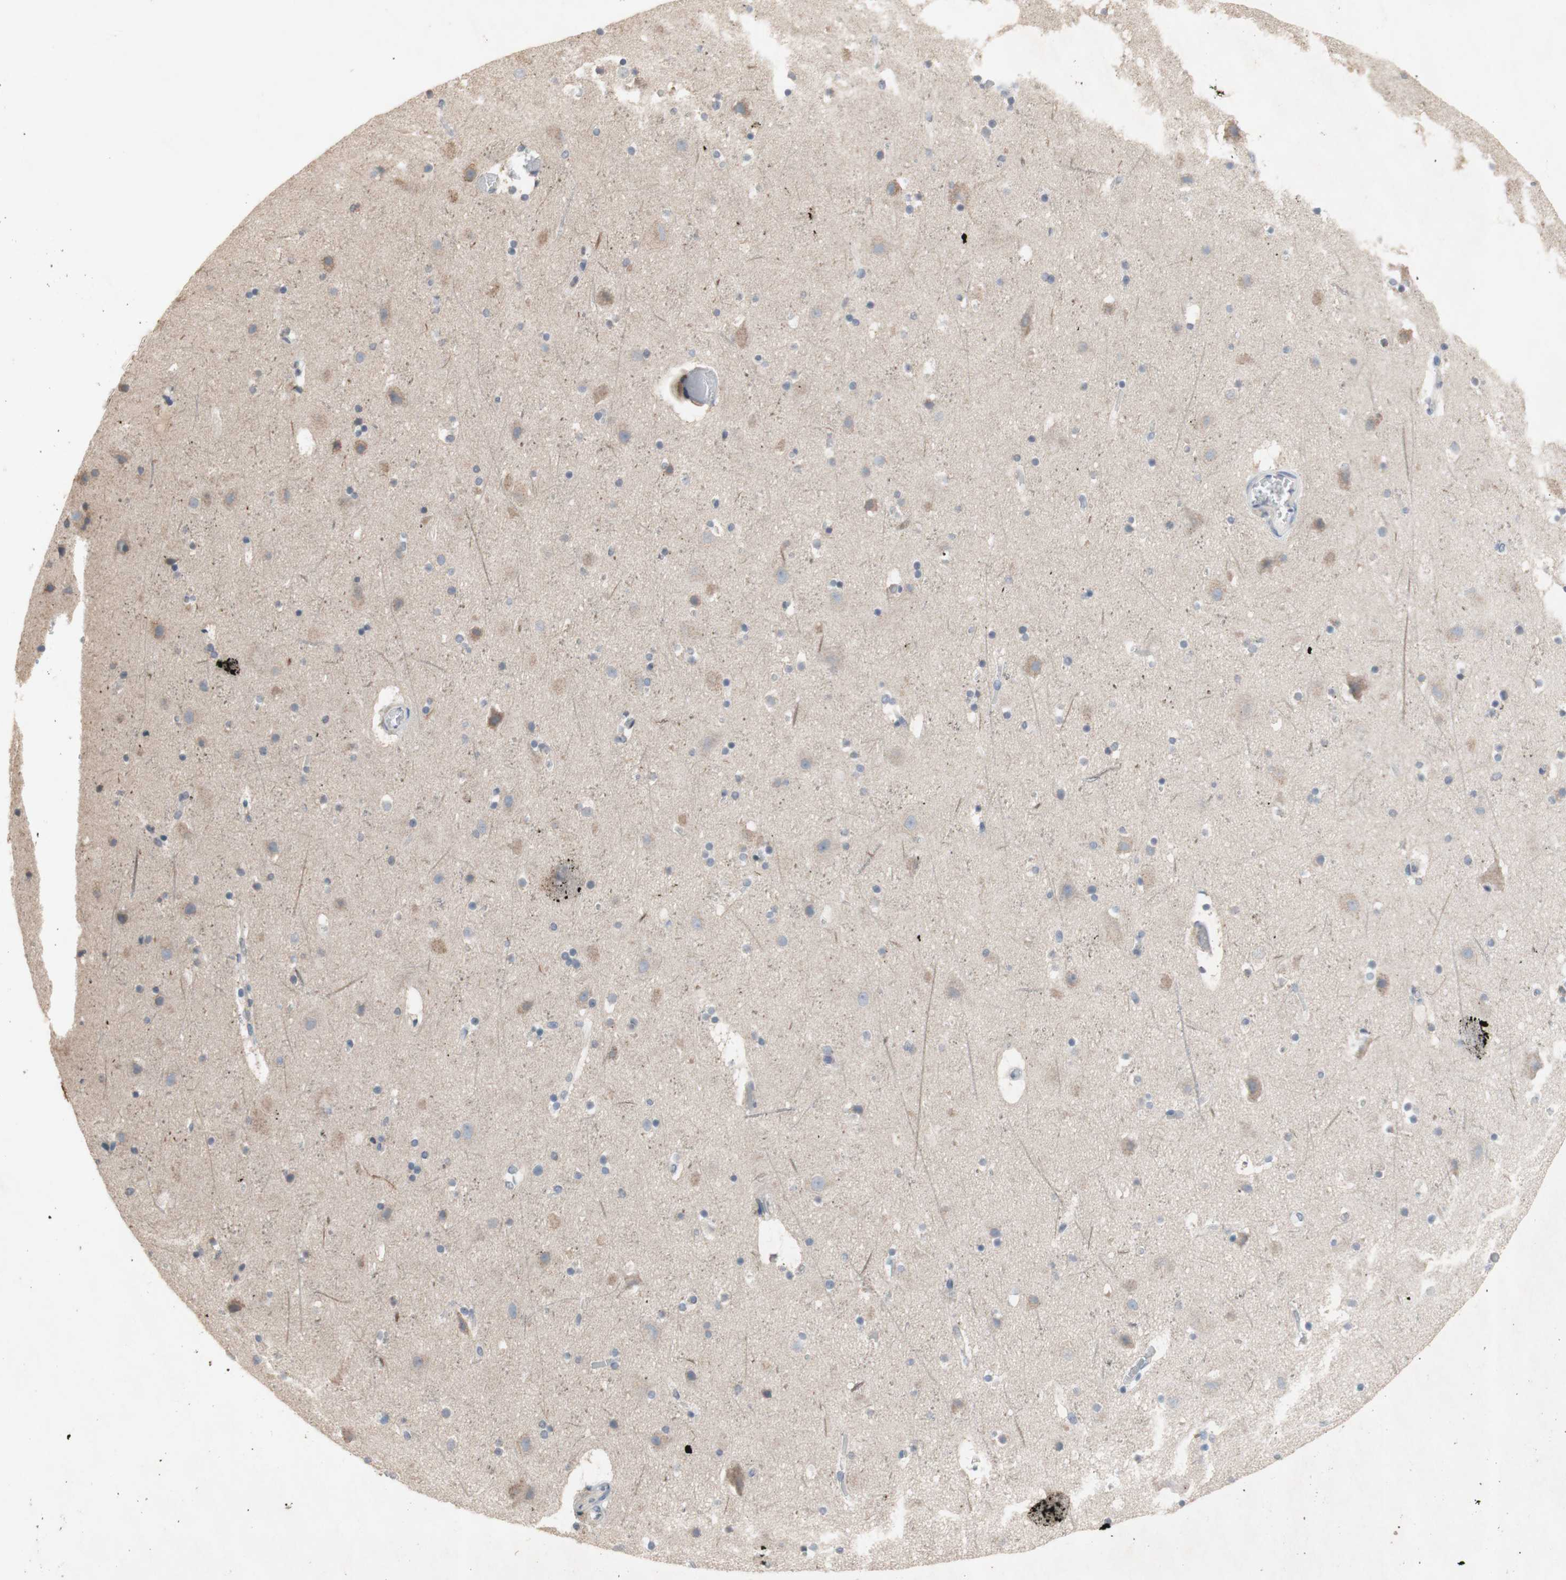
{"staining": {"intensity": "negative", "quantity": "none", "location": "none"}, "tissue": "cerebral cortex", "cell_type": "Endothelial cells", "image_type": "normal", "snomed": [{"axis": "morphology", "description": "Normal tissue, NOS"}, {"axis": "topography", "description": "Cerebral cortex"}], "caption": "An immunohistochemistry image of unremarkable cerebral cortex is shown. There is no staining in endothelial cells of cerebral cortex.", "gene": "PTGIS", "patient": {"sex": "male", "age": 45}}